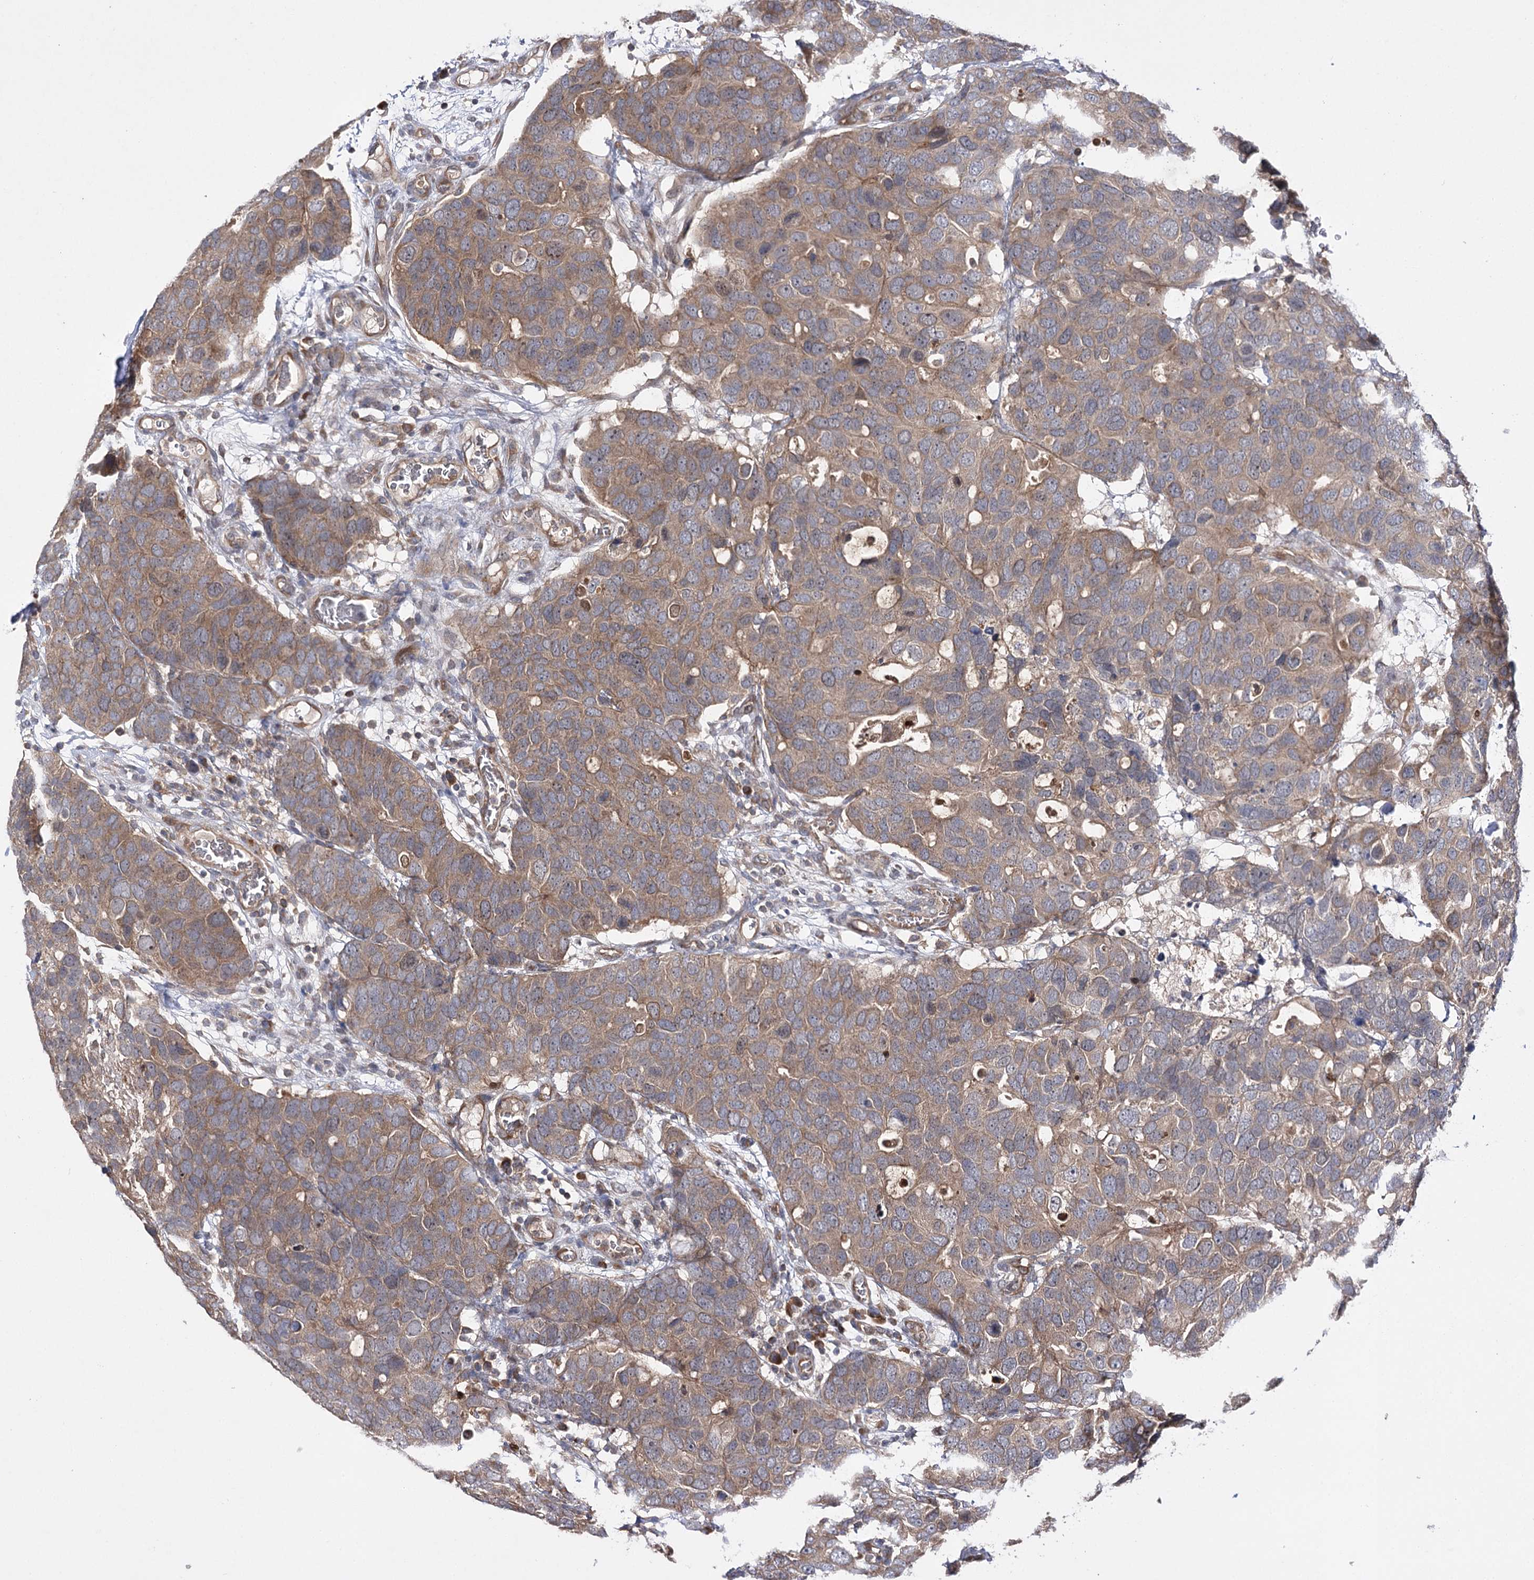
{"staining": {"intensity": "weak", "quantity": ">75%", "location": "cytoplasmic/membranous"}, "tissue": "breast cancer", "cell_type": "Tumor cells", "image_type": "cancer", "snomed": [{"axis": "morphology", "description": "Duct carcinoma"}, {"axis": "topography", "description": "Breast"}], "caption": "A micrograph showing weak cytoplasmic/membranous expression in about >75% of tumor cells in breast invasive ductal carcinoma, as visualized by brown immunohistochemical staining.", "gene": "BCR", "patient": {"sex": "female", "age": 83}}